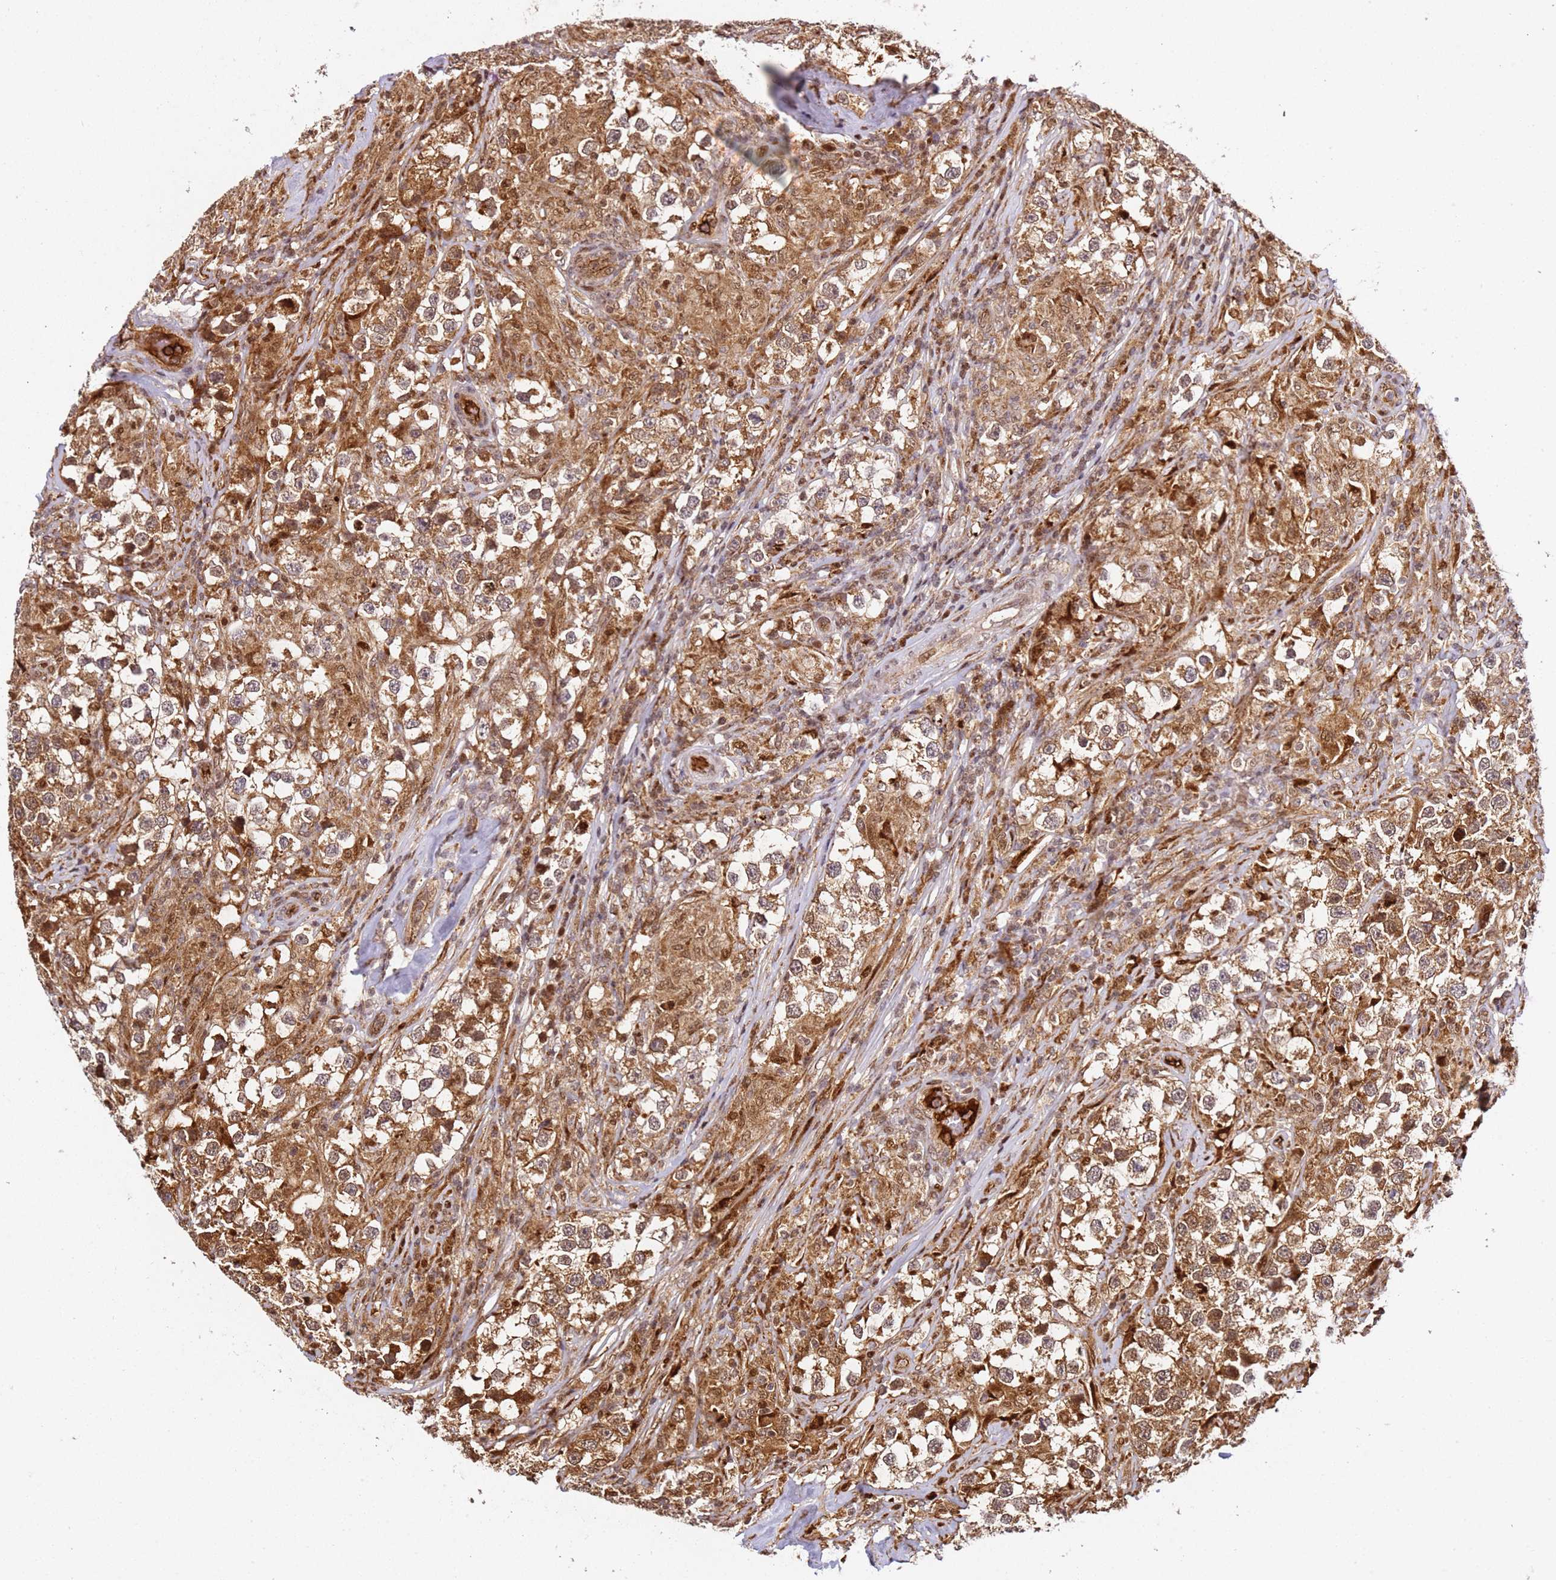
{"staining": {"intensity": "moderate", "quantity": ">75%", "location": "cytoplasmic/membranous"}, "tissue": "testis cancer", "cell_type": "Tumor cells", "image_type": "cancer", "snomed": [{"axis": "morphology", "description": "Seminoma, NOS"}, {"axis": "topography", "description": "Testis"}], "caption": "This image reveals IHC staining of seminoma (testis), with medium moderate cytoplasmic/membranous expression in about >75% of tumor cells.", "gene": "SMOX", "patient": {"sex": "male", "age": 46}}